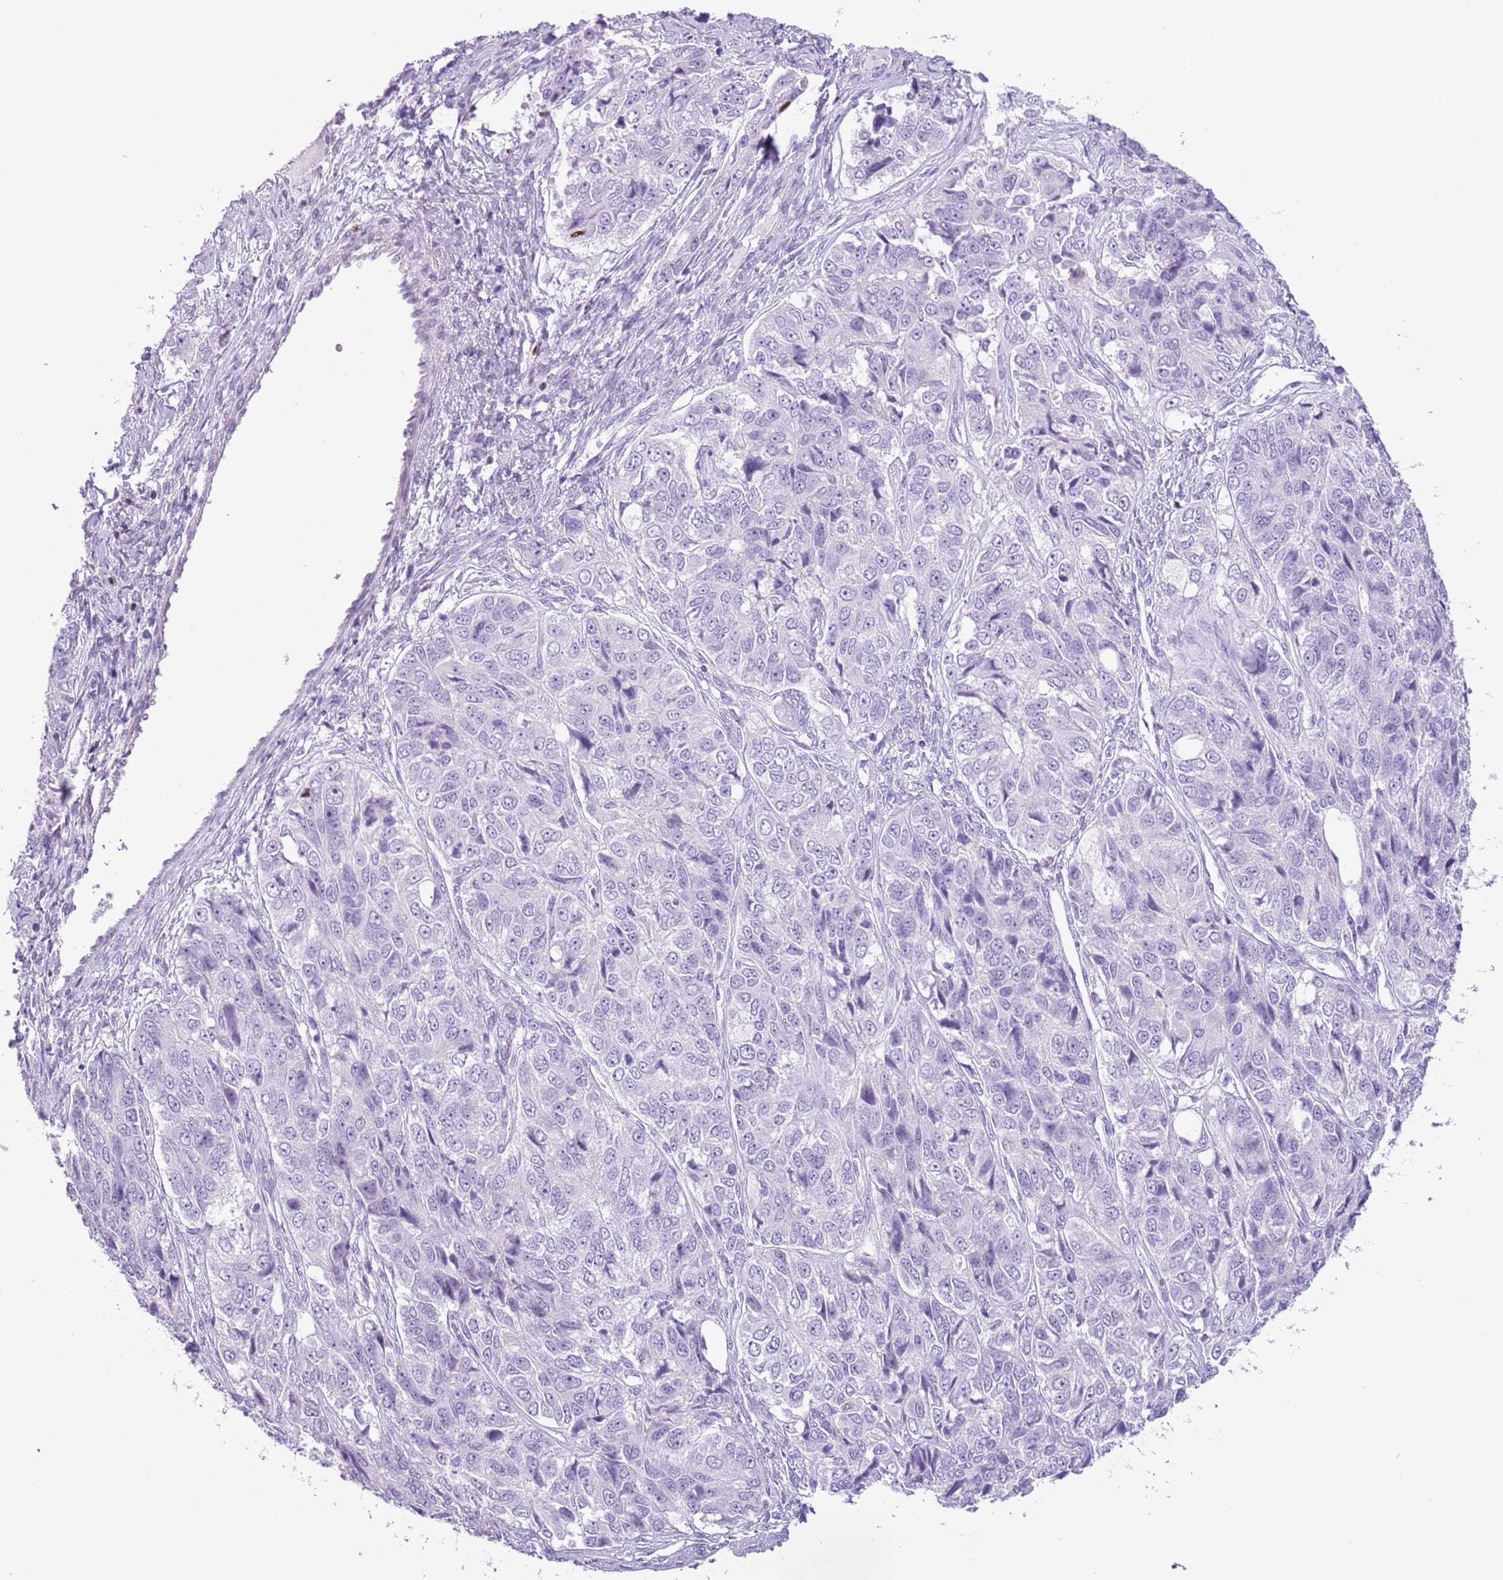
{"staining": {"intensity": "negative", "quantity": "none", "location": "none"}, "tissue": "ovarian cancer", "cell_type": "Tumor cells", "image_type": "cancer", "snomed": [{"axis": "morphology", "description": "Carcinoma, endometroid"}, {"axis": "topography", "description": "Ovary"}], "caption": "High magnification brightfield microscopy of ovarian cancer stained with DAB (3,3'-diaminobenzidine) (brown) and counterstained with hematoxylin (blue): tumor cells show no significant expression.", "gene": "SLC7A14", "patient": {"sex": "female", "age": 51}}